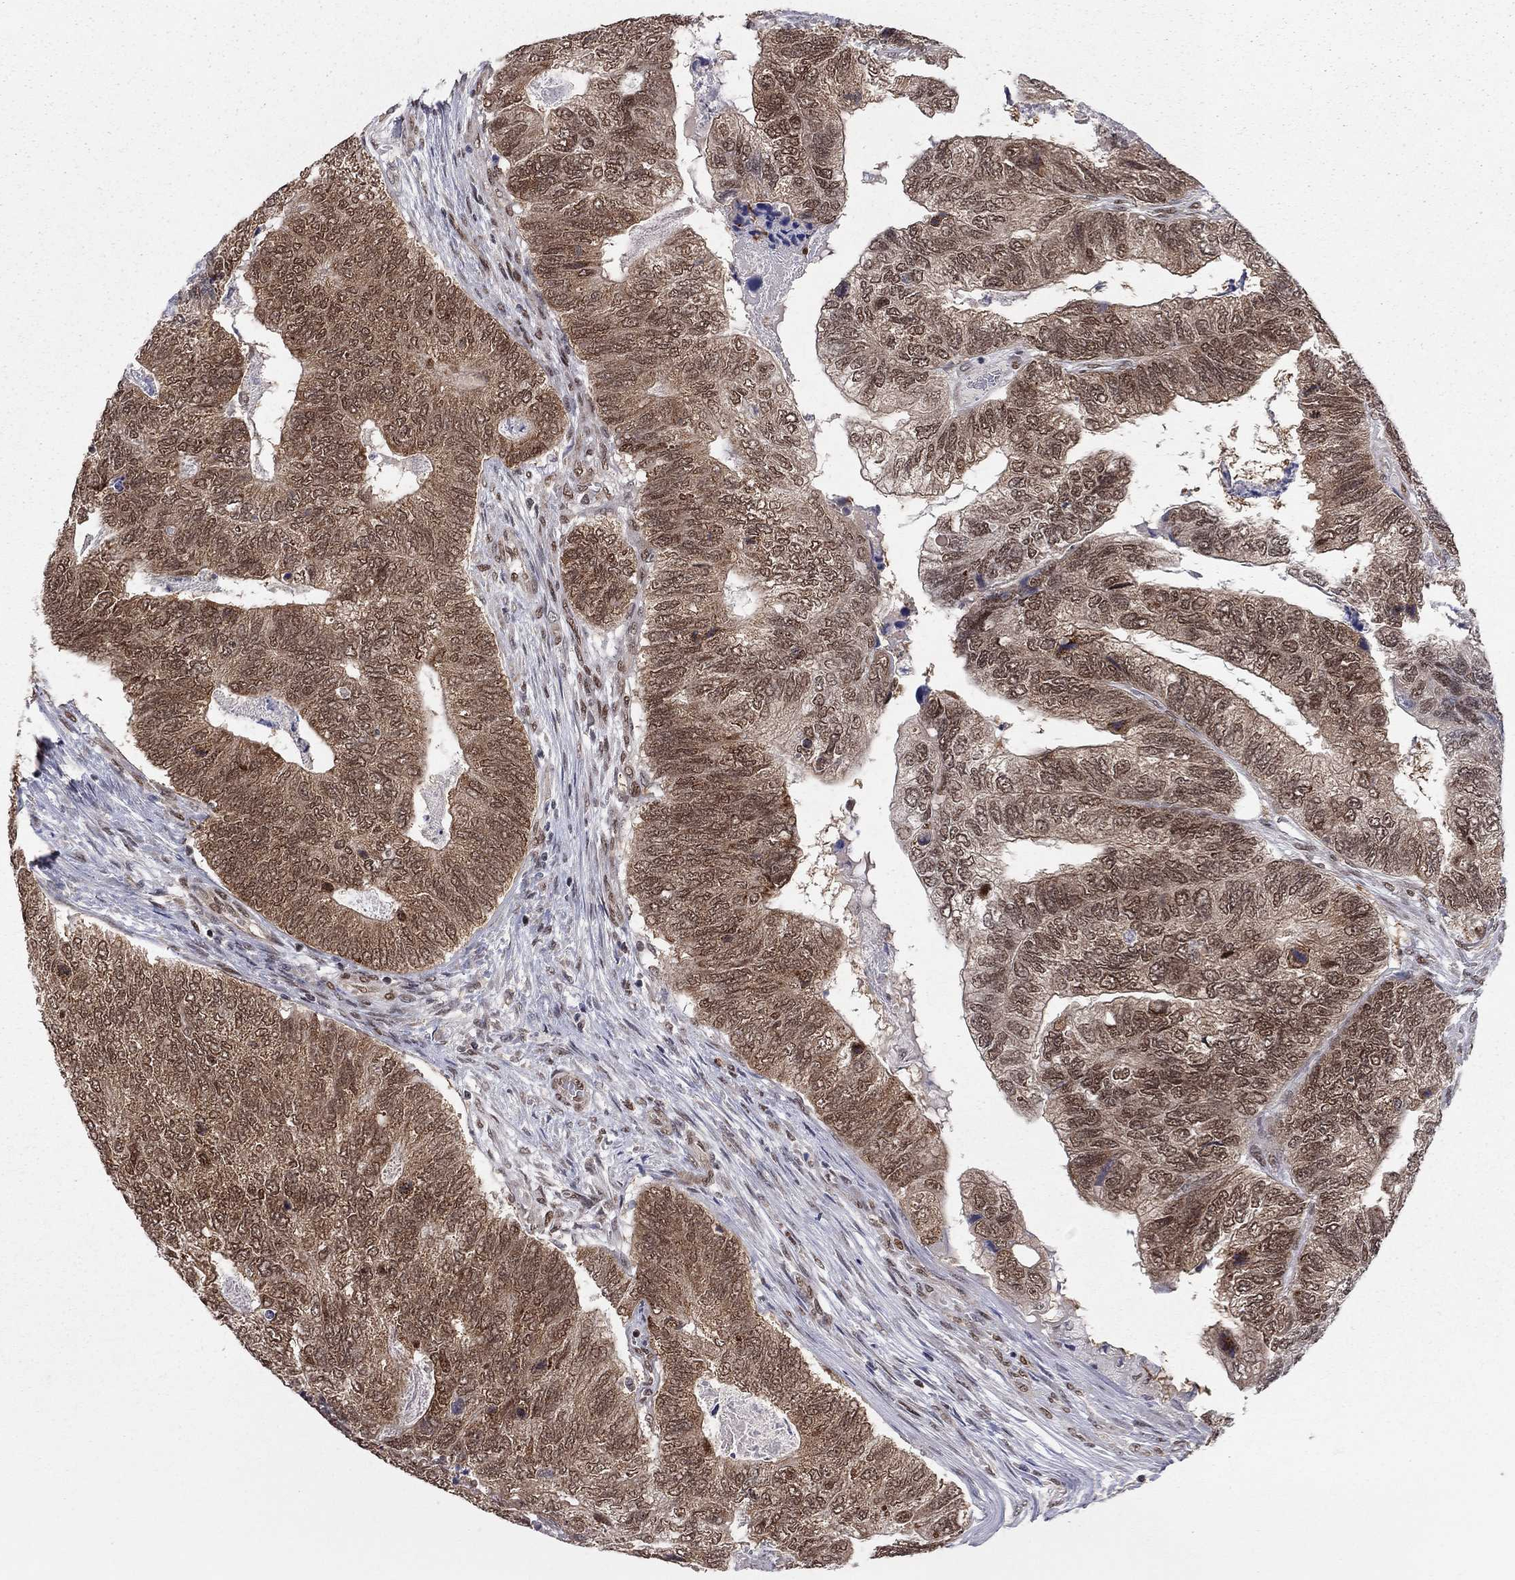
{"staining": {"intensity": "moderate", "quantity": ">75%", "location": "cytoplasmic/membranous,nuclear"}, "tissue": "colorectal cancer", "cell_type": "Tumor cells", "image_type": "cancer", "snomed": [{"axis": "morphology", "description": "Adenocarcinoma, NOS"}, {"axis": "topography", "description": "Colon"}], "caption": "Tumor cells demonstrate medium levels of moderate cytoplasmic/membranous and nuclear expression in approximately >75% of cells in human adenocarcinoma (colorectal).", "gene": "SAP30L", "patient": {"sex": "female", "age": 67}}